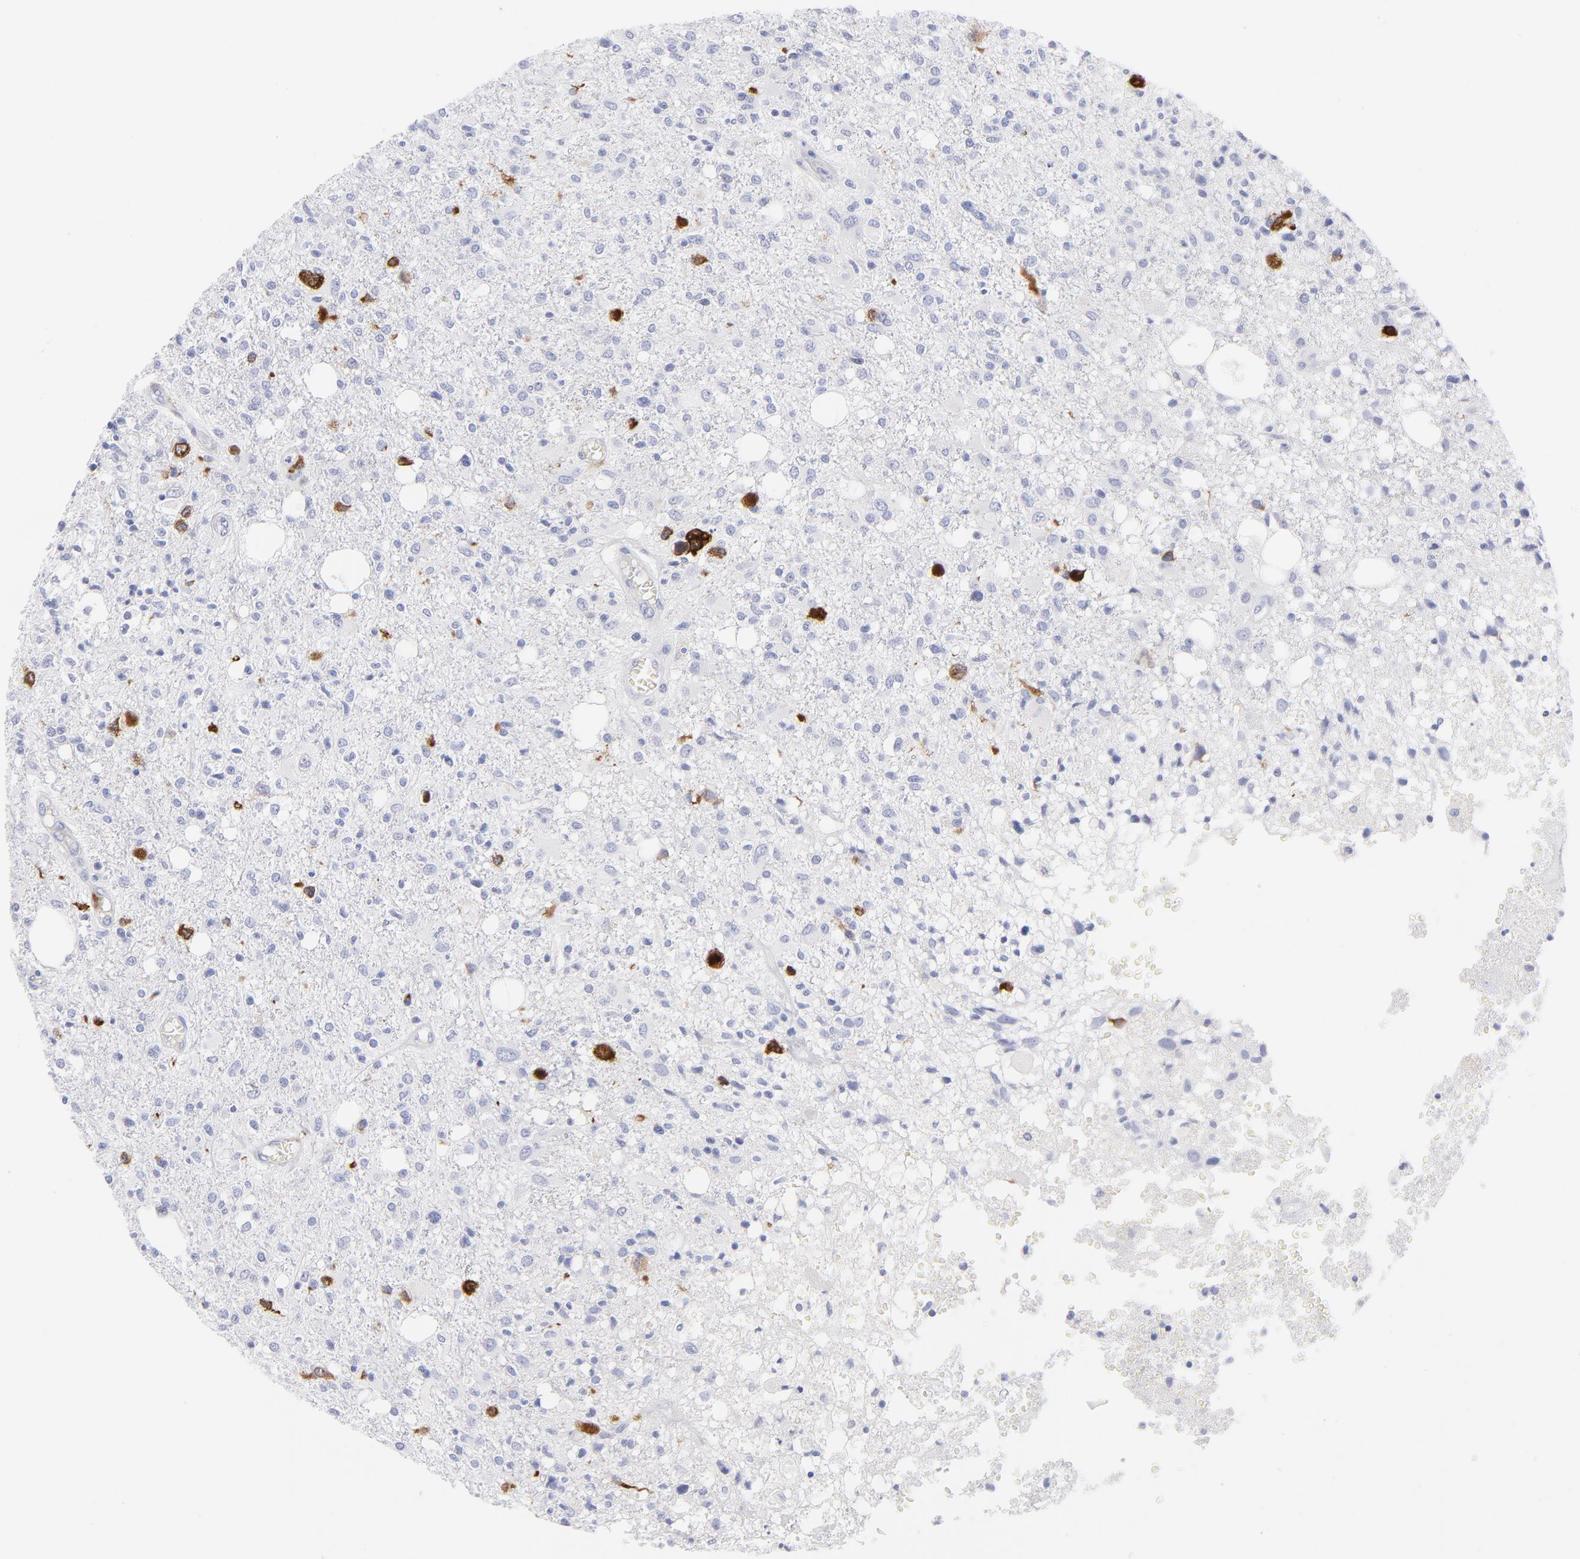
{"staining": {"intensity": "strong", "quantity": "<25%", "location": "cytoplasmic/membranous"}, "tissue": "glioma", "cell_type": "Tumor cells", "image_type": "cancer", "snomed": [{"axis": "morphology", "description": "Glioma, malignant, High grade"}, {"axis": "topography", "description": "Cerebral cortex"}], "caption": "A brown stain shows strong cytoplasmic/membranous staining of a protein in human high-grade glioma (malignant) tumor cells.", "gene": "CCNB1", "patient": {"sex": "male", "age": 76}}